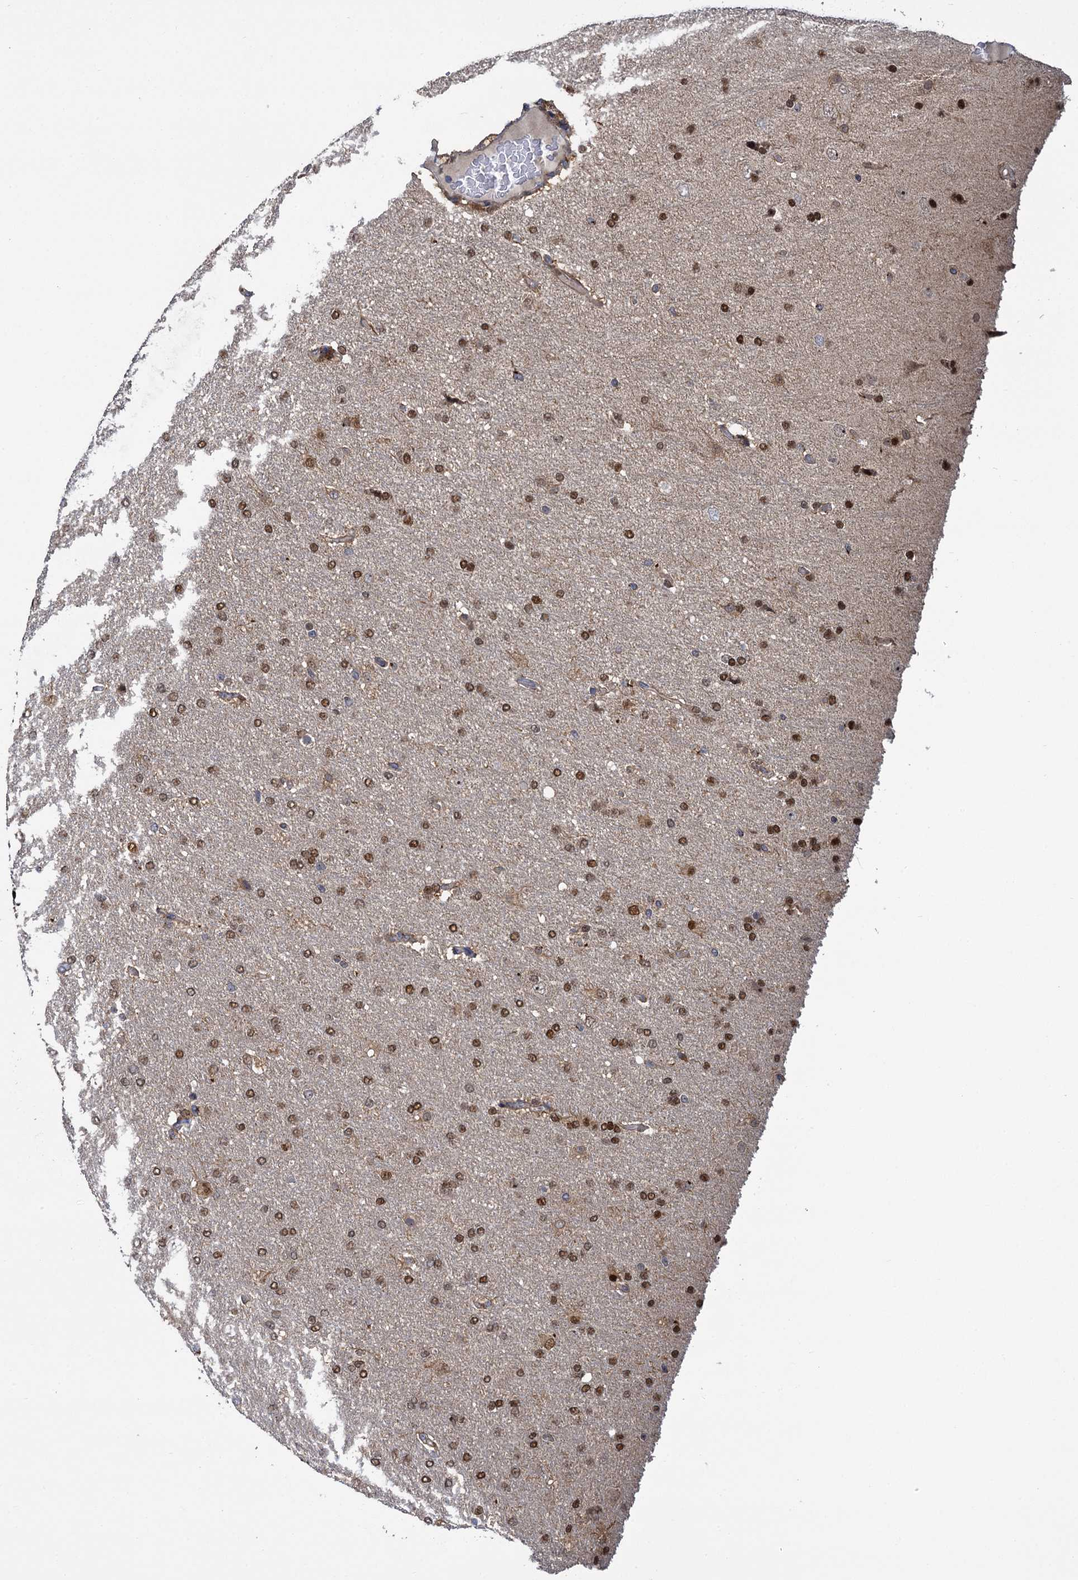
{"staining": {"intensity": "moderate", "quantity": ">75%", "location": "nuclear"}, "tissue": "glioma", "cell_type": "Tumor cells", "image_type": "cancer", "snomed": [{"axis": "morphology", "description": "Glioma, malignant, High grade"}, {"axis": "topography", "description": "Brain"}], "caption": "Protein expression analysis of glioma shows moderate nuclear positivity in about >75% of tumor cells.", "gene": "GAL3ST4", "patient": {"sex": "male", "age": 72}}